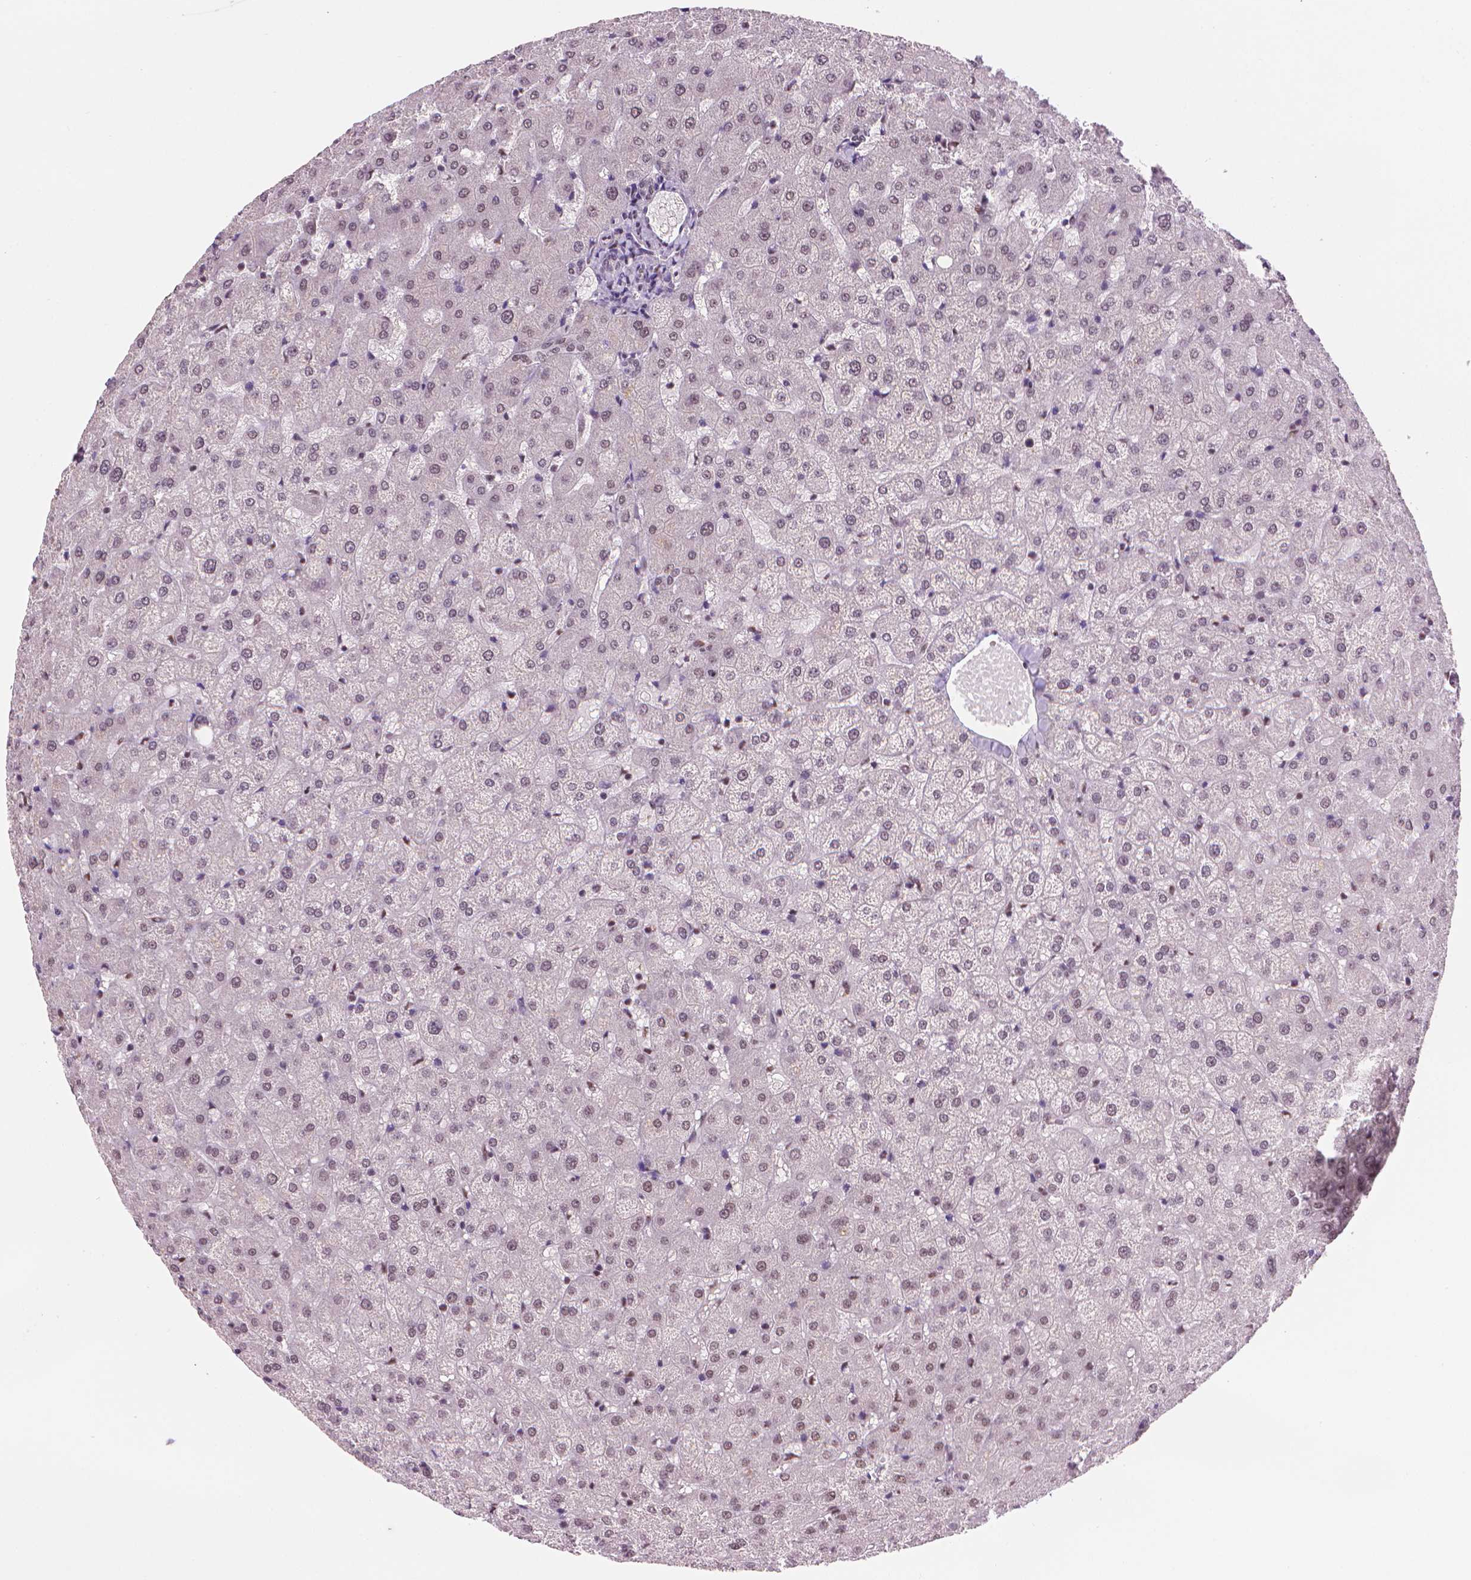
{"staining": {"intensity": "weak", "quantity": "25%-75%", "location": "nuclear"}, "tissue": "liver", "cell_type": "Cholangiocytes", "image_type": "normal", "snomed": [{"axis": "morphology", "description": "Normal tissue, NOS"}, {"axis": "topography", "description": "Liver"}], "caption": "Immunohistochemical staining of unremarkable liver reveals low levels of weak nuclear expression in about 25%-75% of cholangiocytes. (IHC, brightfield microscopy, high magnification).", "gene": "UBN1", "patient": {"sex": "female", "age": 50}}